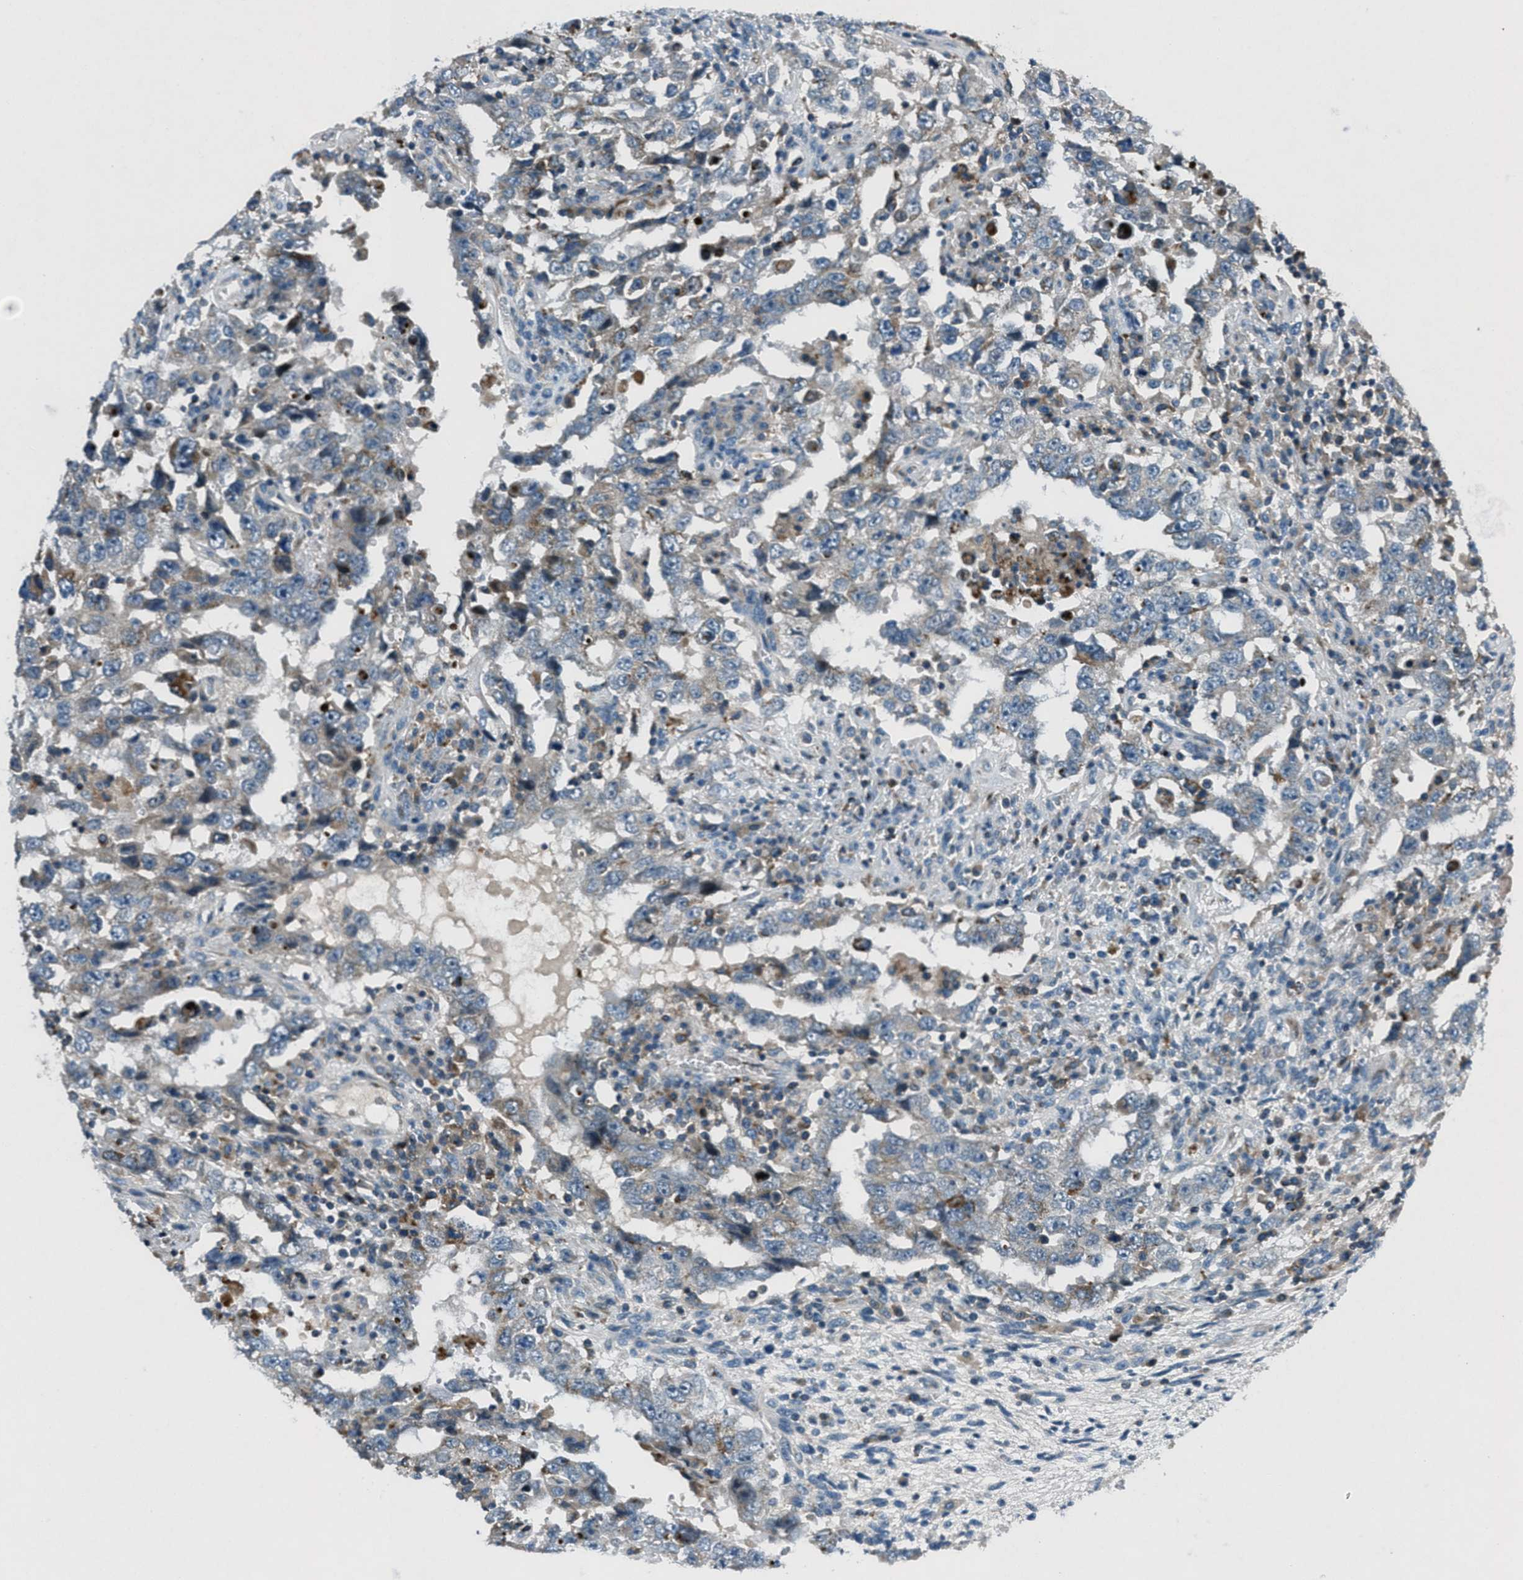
{"staining": {"intensity": "weak", "quantity": "25%-75%", "location": "cytoplasmic/membranous"}, "tissue": "testis cancer", "cell_type": "Tumor cells", "image_type": "cancer", "snomed": [{"axis": "morphology", "description": "Carcinoma, Embryonal, NOS"}, {"axis": "topography", "description": "Testis"}], "caption": "DAB (3,3'-diaminobenzidine) immunohistochemical staining of embryonal carcinoma (testis) reveals weak cytoplasmic/membranous protein positivity in about 25%-75% of tumor cells. The staining was performed using DAB (3,3'-diaminobenzidine), with brown indicating positive protein expression. Nuclei are stained blue with hematoxylin.", "gene": "CLEC2D", "patient": {"sex": "male", "age": 26}}